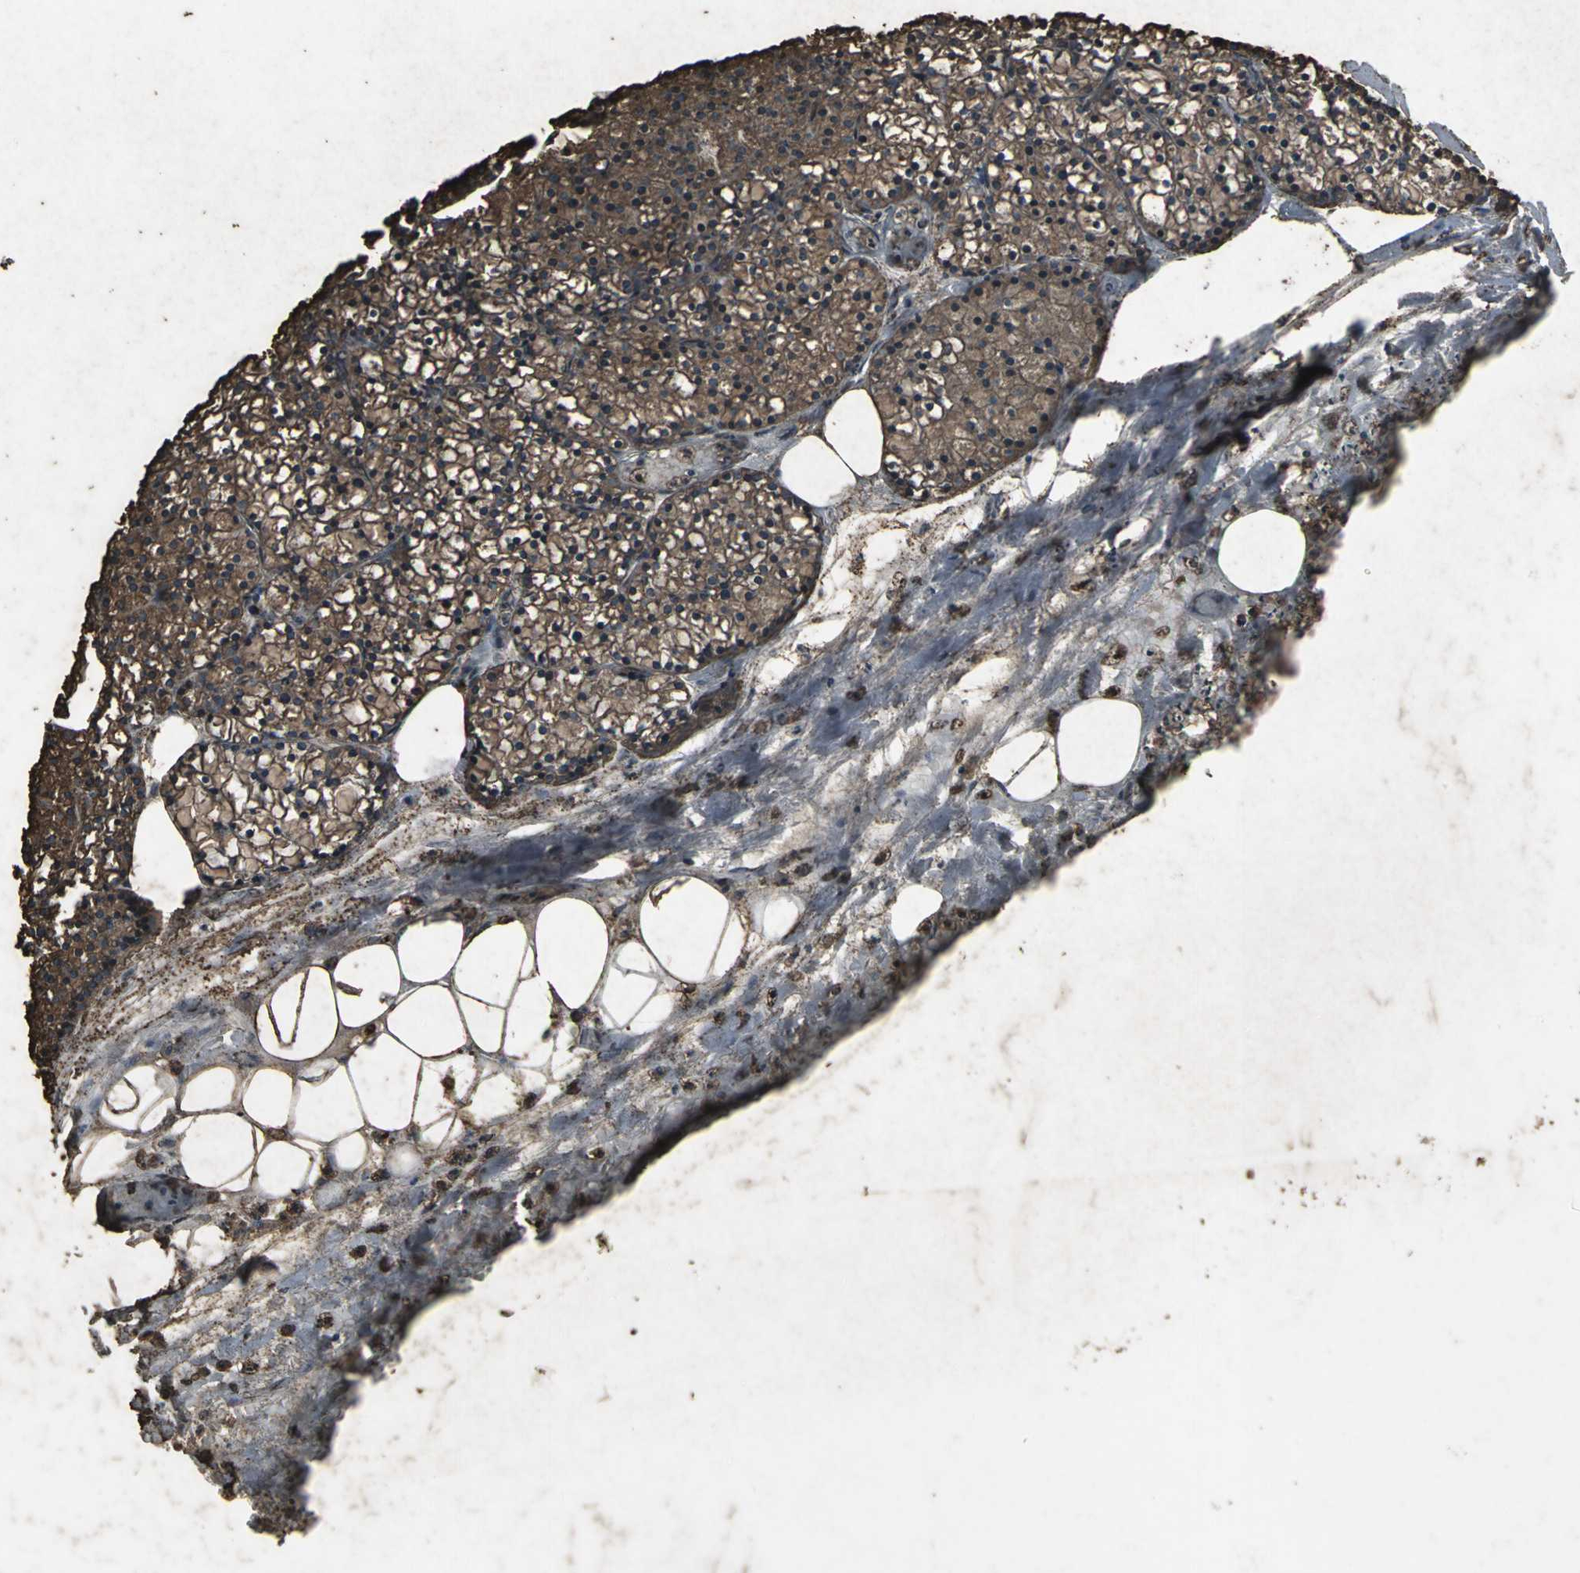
{"staining": {"intensity": "strong", "quantity": ">75%", "location": "cytoplasmic/membranous"}, "tissue": "parathyroid gland", "cell_type": "Glandular cells", "image_type": "normal", "snomed": [{"axis": "morphology", "description": "Normal tissue, NOS"}, {"axis": "topography", "description": "Parathyroid gland"}], "caption": "Immunohistochemistry (IHC) image of unremarkable parathyroid gland: human parathyroid gland stained using immunohistochemistry (IHC) demonstrates high levels of strong protein expression localized specifically in the cytoplasmic/membranous of glandular cells, appearing as a cytoplasmic/membranous brown color.", "gene": "CCR9", "patient": {"sex": "female", "age": 63}}